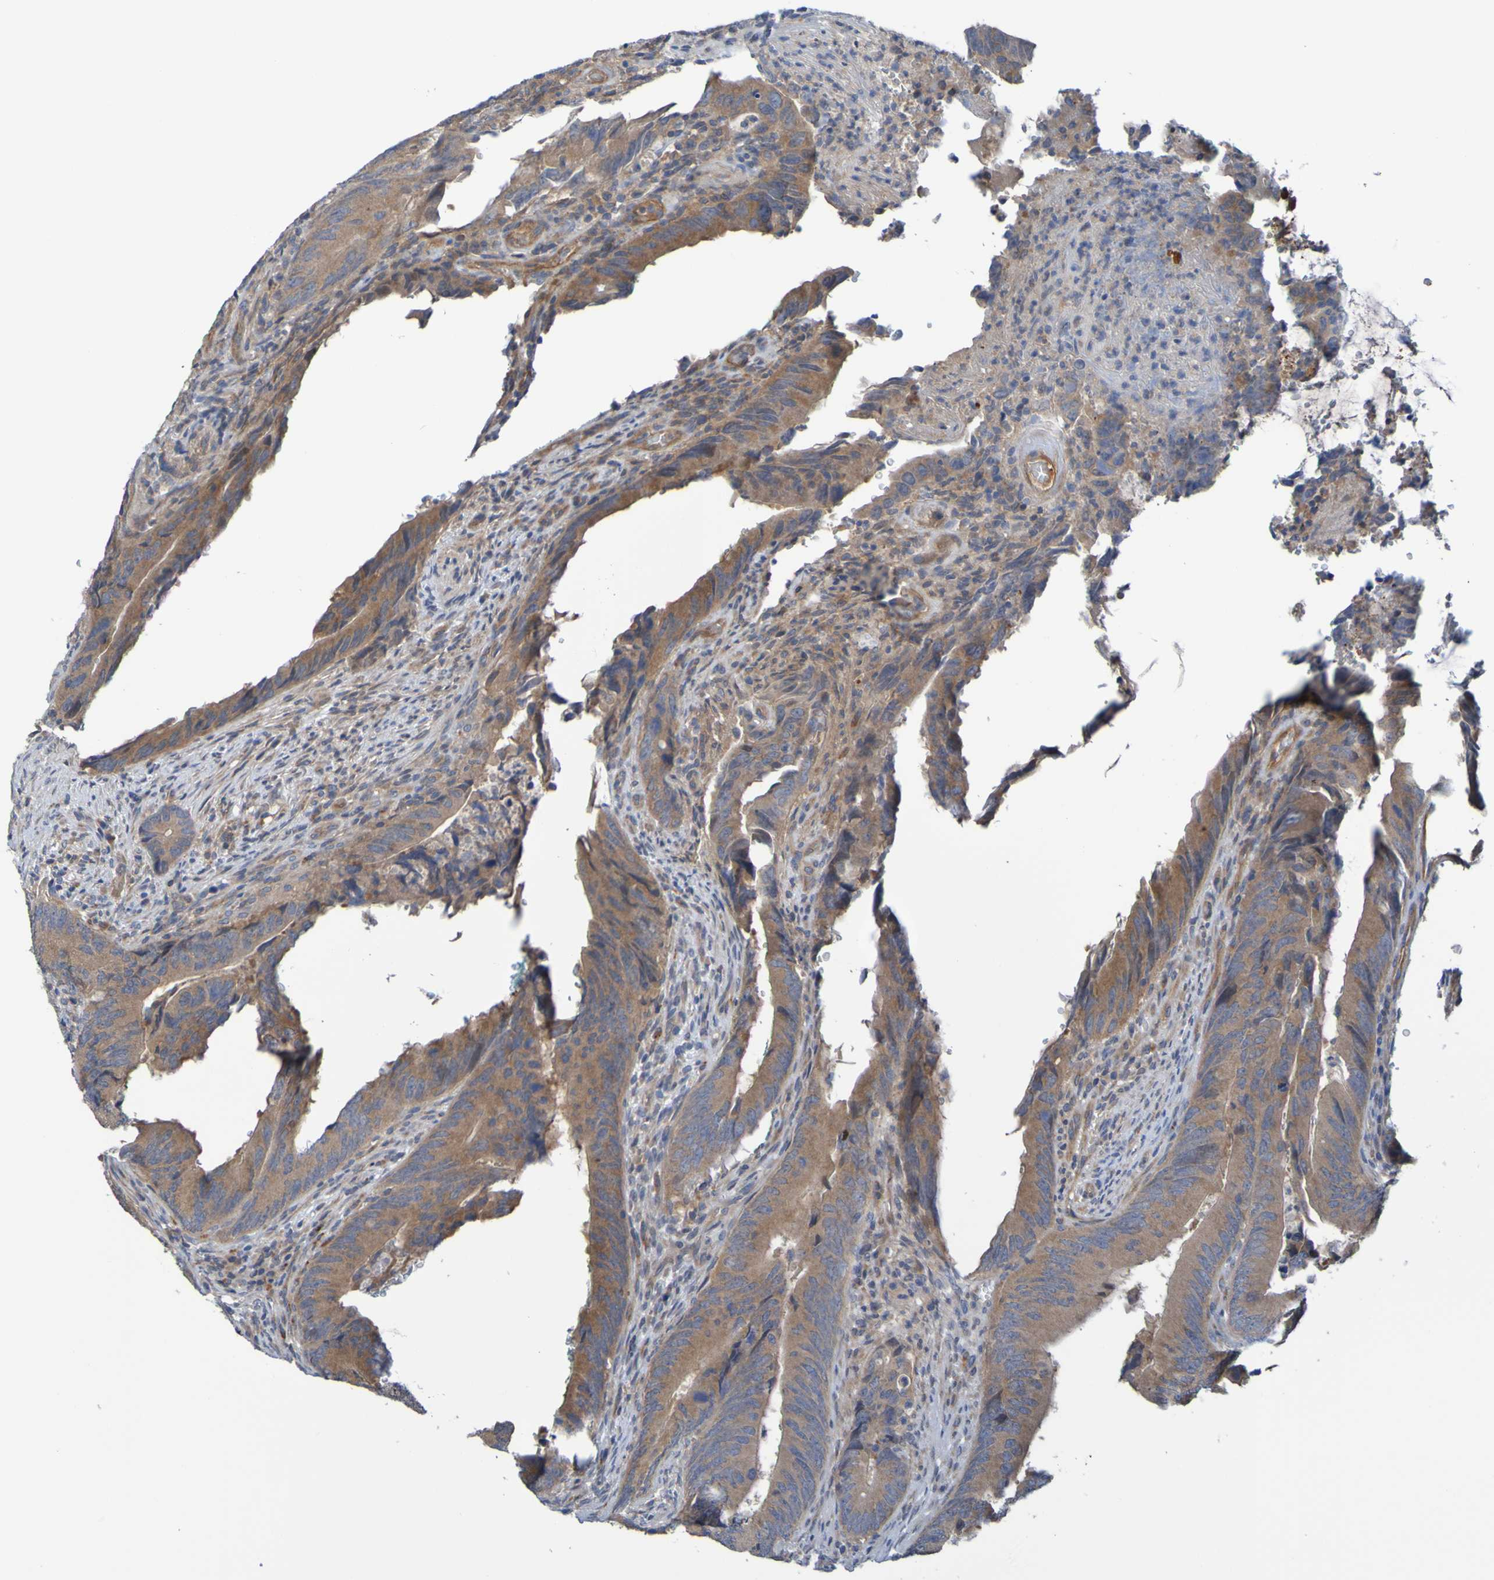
{"staining": {"intensity": "moderate", "quantity": ">75%", "location": "cytoplasmic/membranous"}, "tissue": "colorectal cancer", "cell_type": "Tumor cells", "image_type": "cancer", "snomed": [{"axis": "morphology", "description": "Normal tissue, NOS"}, {"axis": "morphology", "description": "Adenocarcinoma, NOS"}, {"axis": "topography", "description": "Colon"}], "caption": "Adenocarcinoma (colorectal) stained for a protein (brown) shows moderate cytoplasmic/membranous positive staining in about >75% of tumor cells.", "gene": "SDK1", "patient": {"sex": "male", "age": 56}}